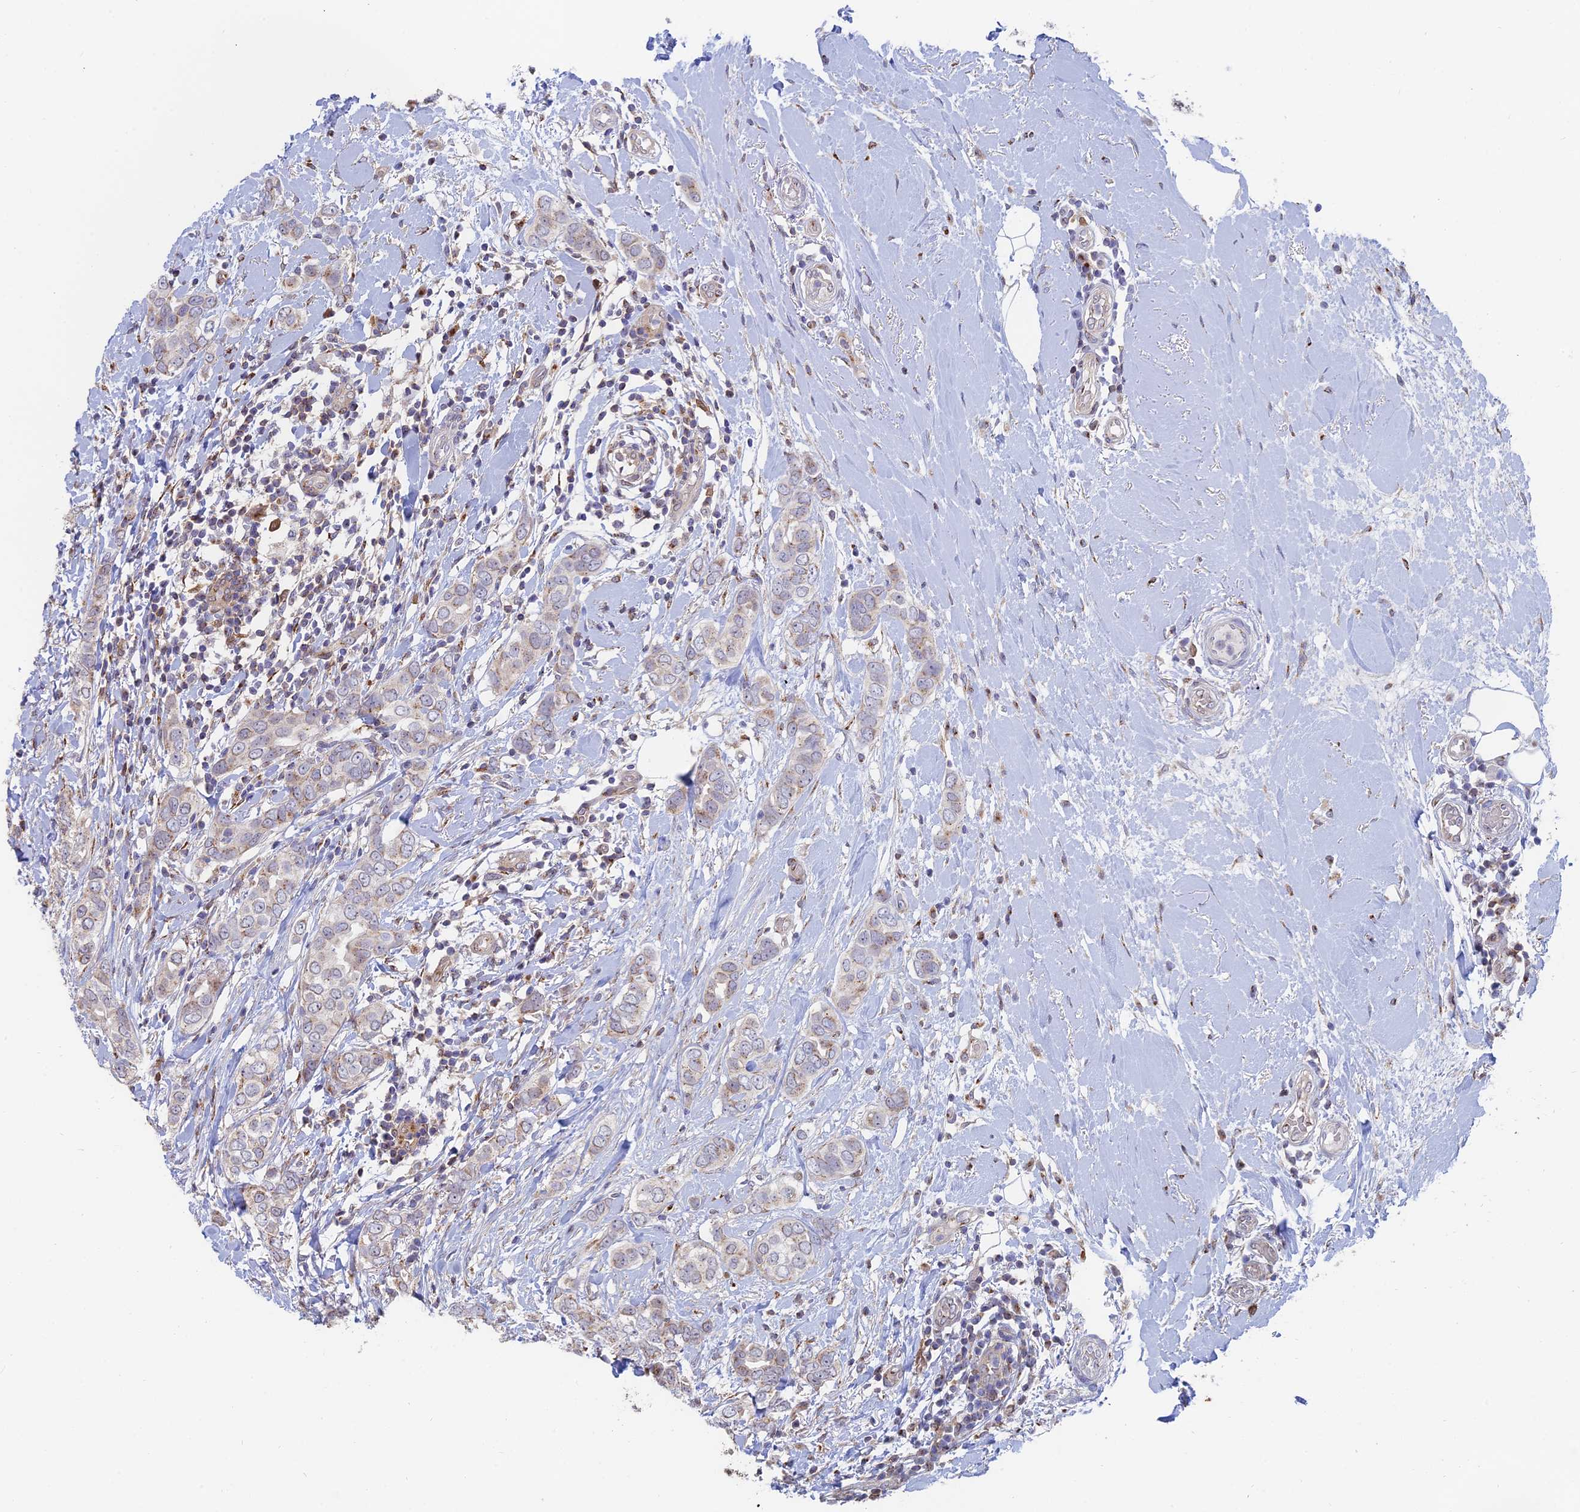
{"staining": {"intensity": "weak", "quantity": "25%-75%", "location": "cytoplasmic/membranous"}, "tissue": "breast cancer", "cell_type": "Tumor cells", "image_type": "cancer", "snomed": [{"axis": "morphology", "description": "Lobular carcinoma"}, {"axis": "topography", "description": "Breast"}], "caption": "A histopathology image of breast lobular carcinoma stained for a protein shows weak cytoplasmic/membranous brown staining in tumor cells. The protein is stained brown, and the nuclei are stained in blue (DAB (3,3'-diaminobenzidine) IHC with brightfield microscopy, high magnification).", "gene": "HS2ST1", "patient": {"sex": "female", "age": 51}}